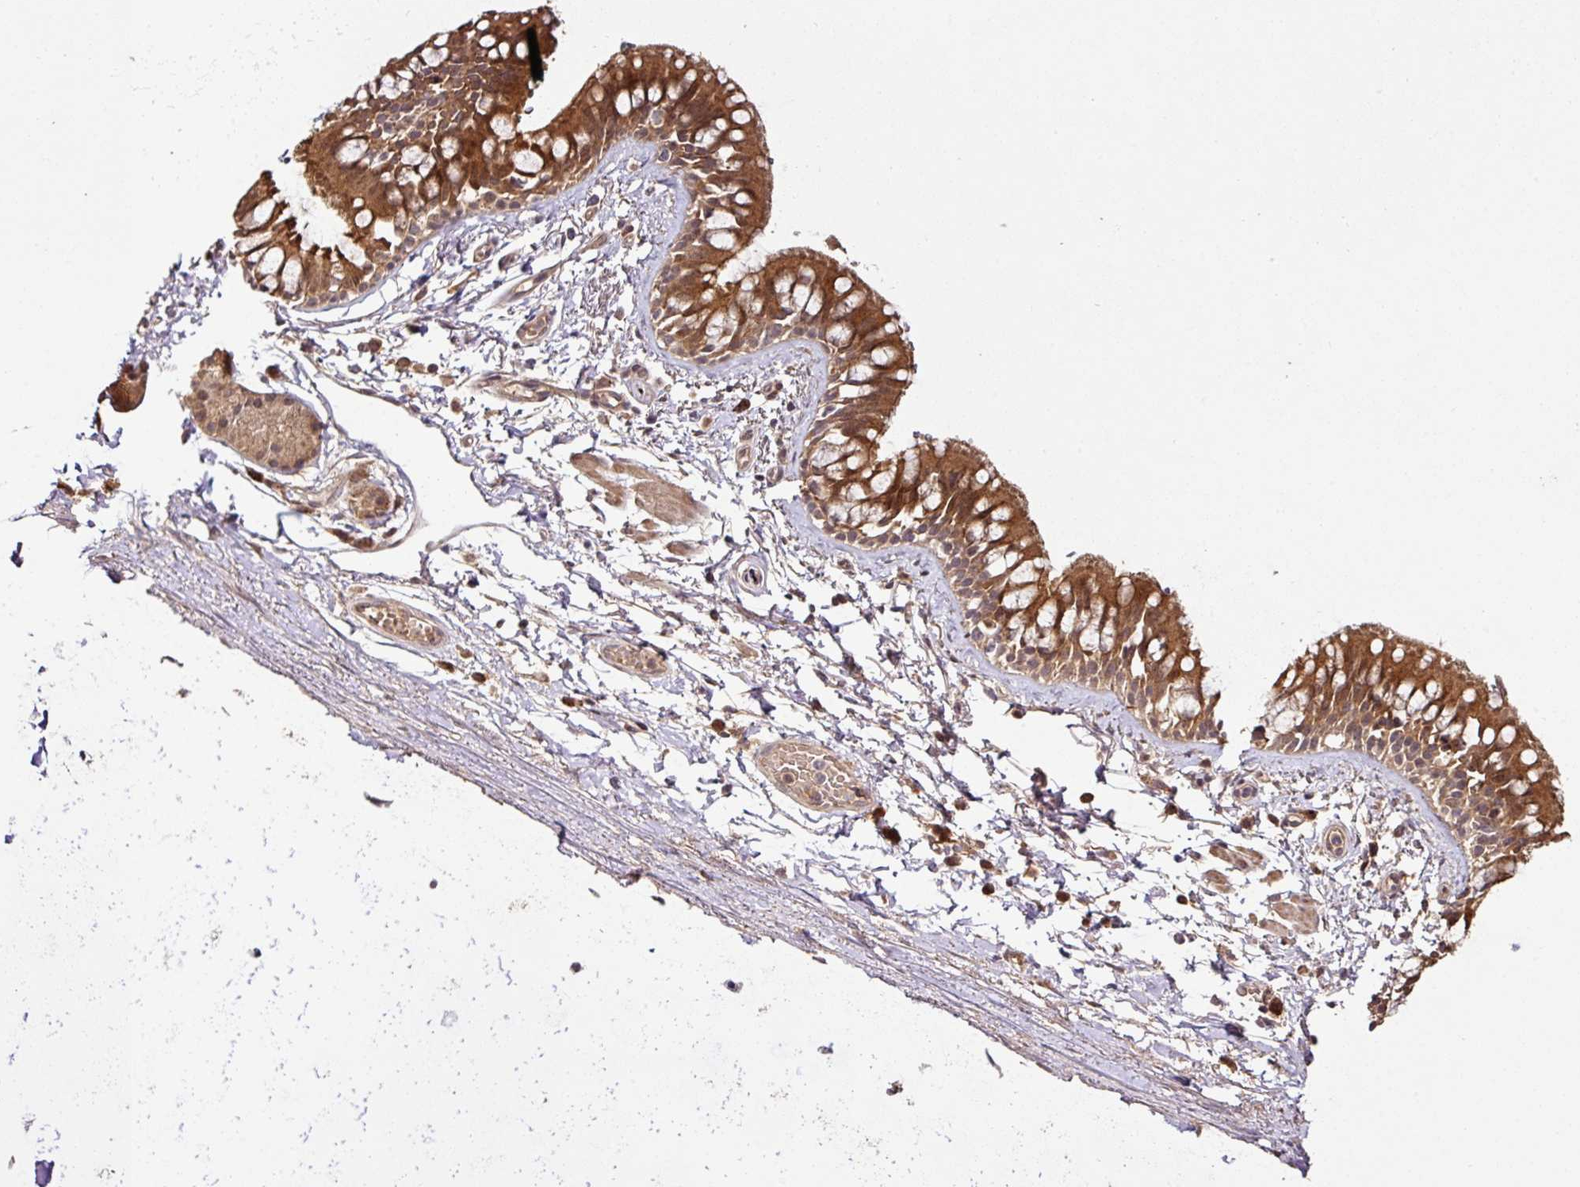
{"staining": {"intensity": "strong", "quantity": ">75%", "location": "cytoplasmic/membranous,nuclear"}, "tissue": "bronchus", "cell_type": "Respiratory epithelial cells", "image_type": "normal", "snomed": [{"axis": "morphology", "description": "Normal tissue, NOS"}, {"axis": "topography", "description": "Lymph node"}, {"axis": "topography", "description": "Cartilage tissue"}, {"axis": "topography", "description": "Bronchus"}], "caption": "Immunohistochemical staining of benign human bronchus displays strong cytoplasmic/membranous,nuclear protein positivity in approximately >75% of respiratory epithelial cells. Ihc stains the protein in brown and the nuclei are stained blue.", "gene": "FAIM", "patient": {"sex": "female", "age": 70}}